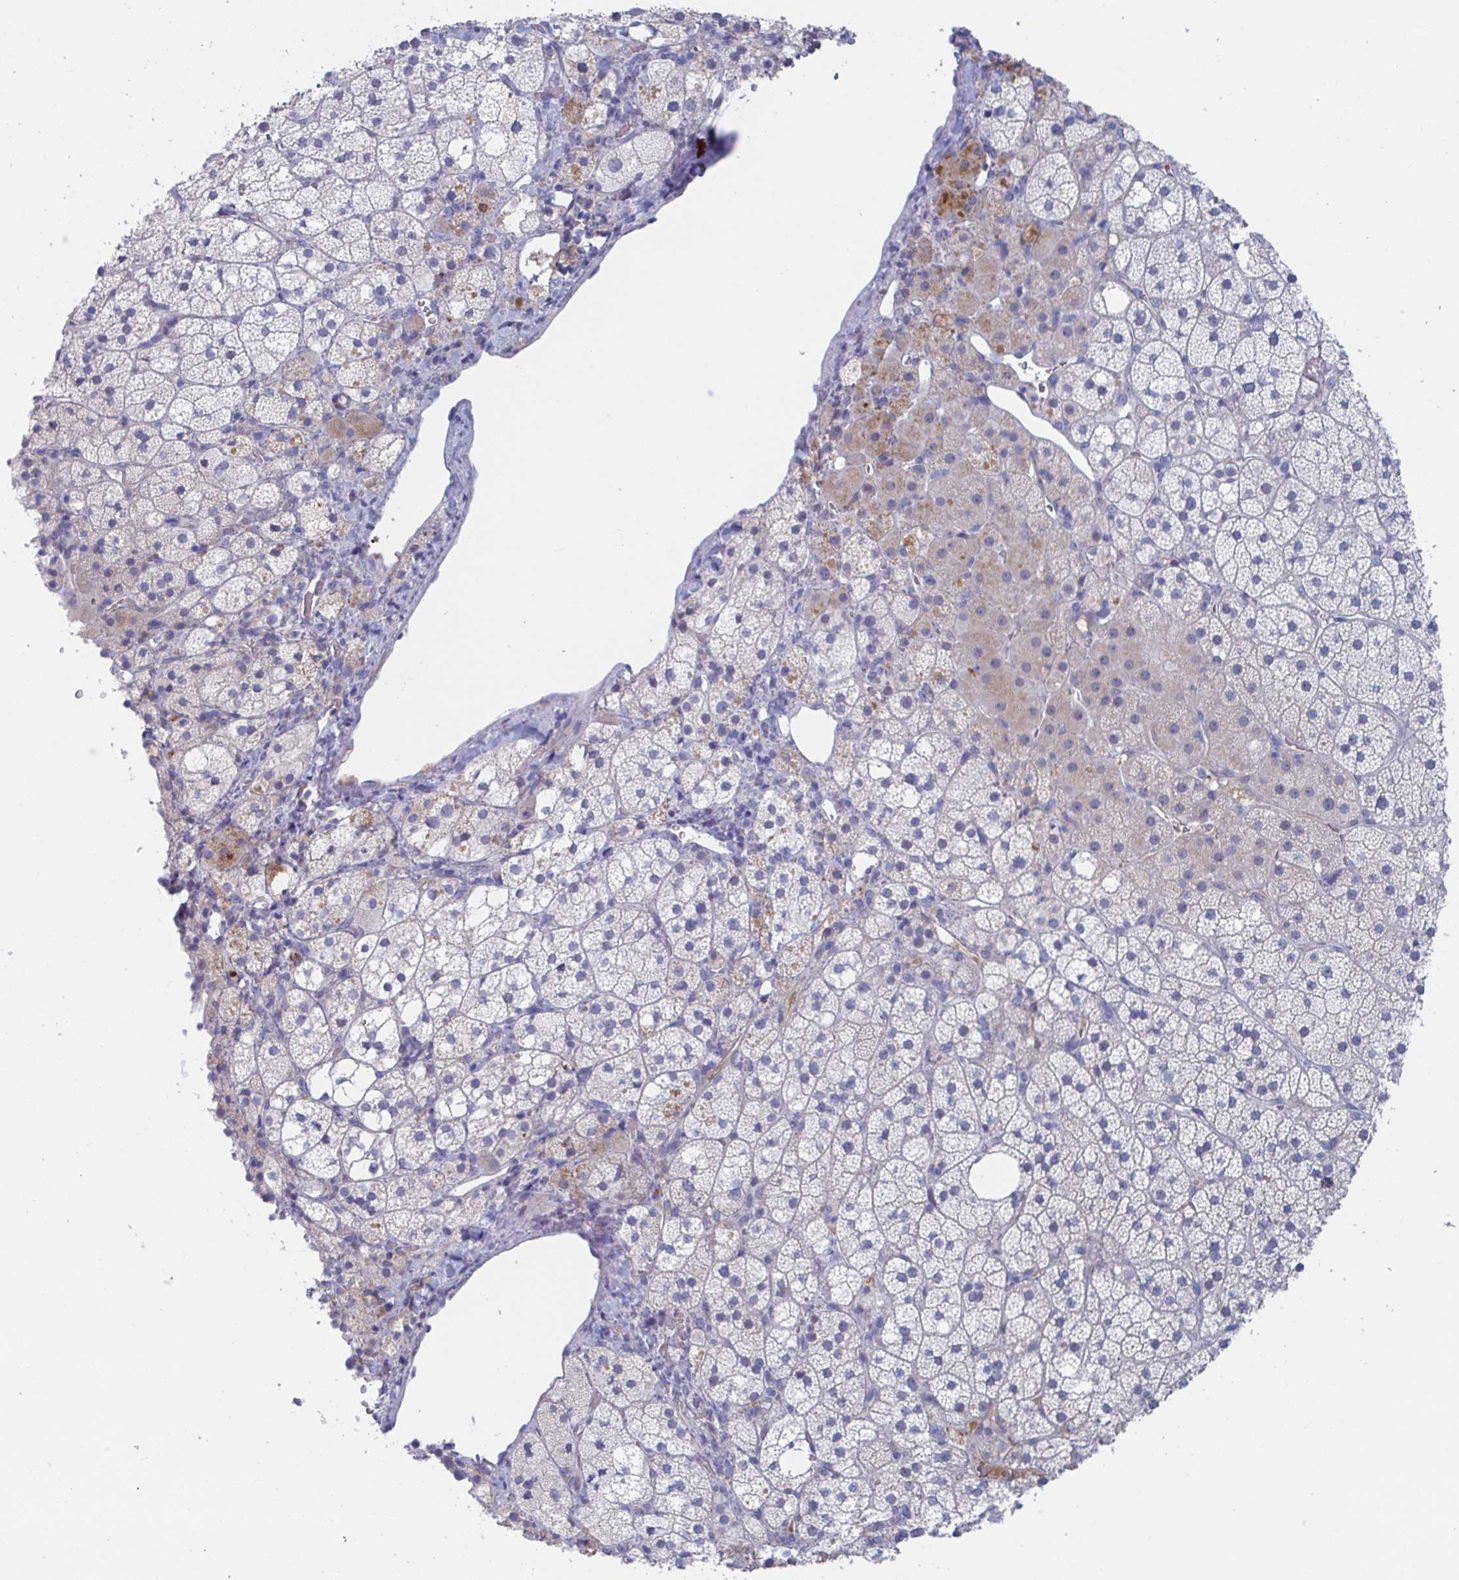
{"staining": {"intensity": "negative", "quantity": "none", "location": "none"}, "tissue": "adrenal gland", "cell_type": "Glandular cells", "image_type": "normal", "snomed": [{"axis": "morphology", "description": "Normal tissue, NOS"}, {"axis": "topography", "description": "Adrenal gland"}], "caption": "This is a photomicrograph of immunohistochemistry staining of benign adrenal gland, which shows no expression in glandular cells.", "gene": "TNFAIP6", "patient": {"sex": "male", "age": 53}}